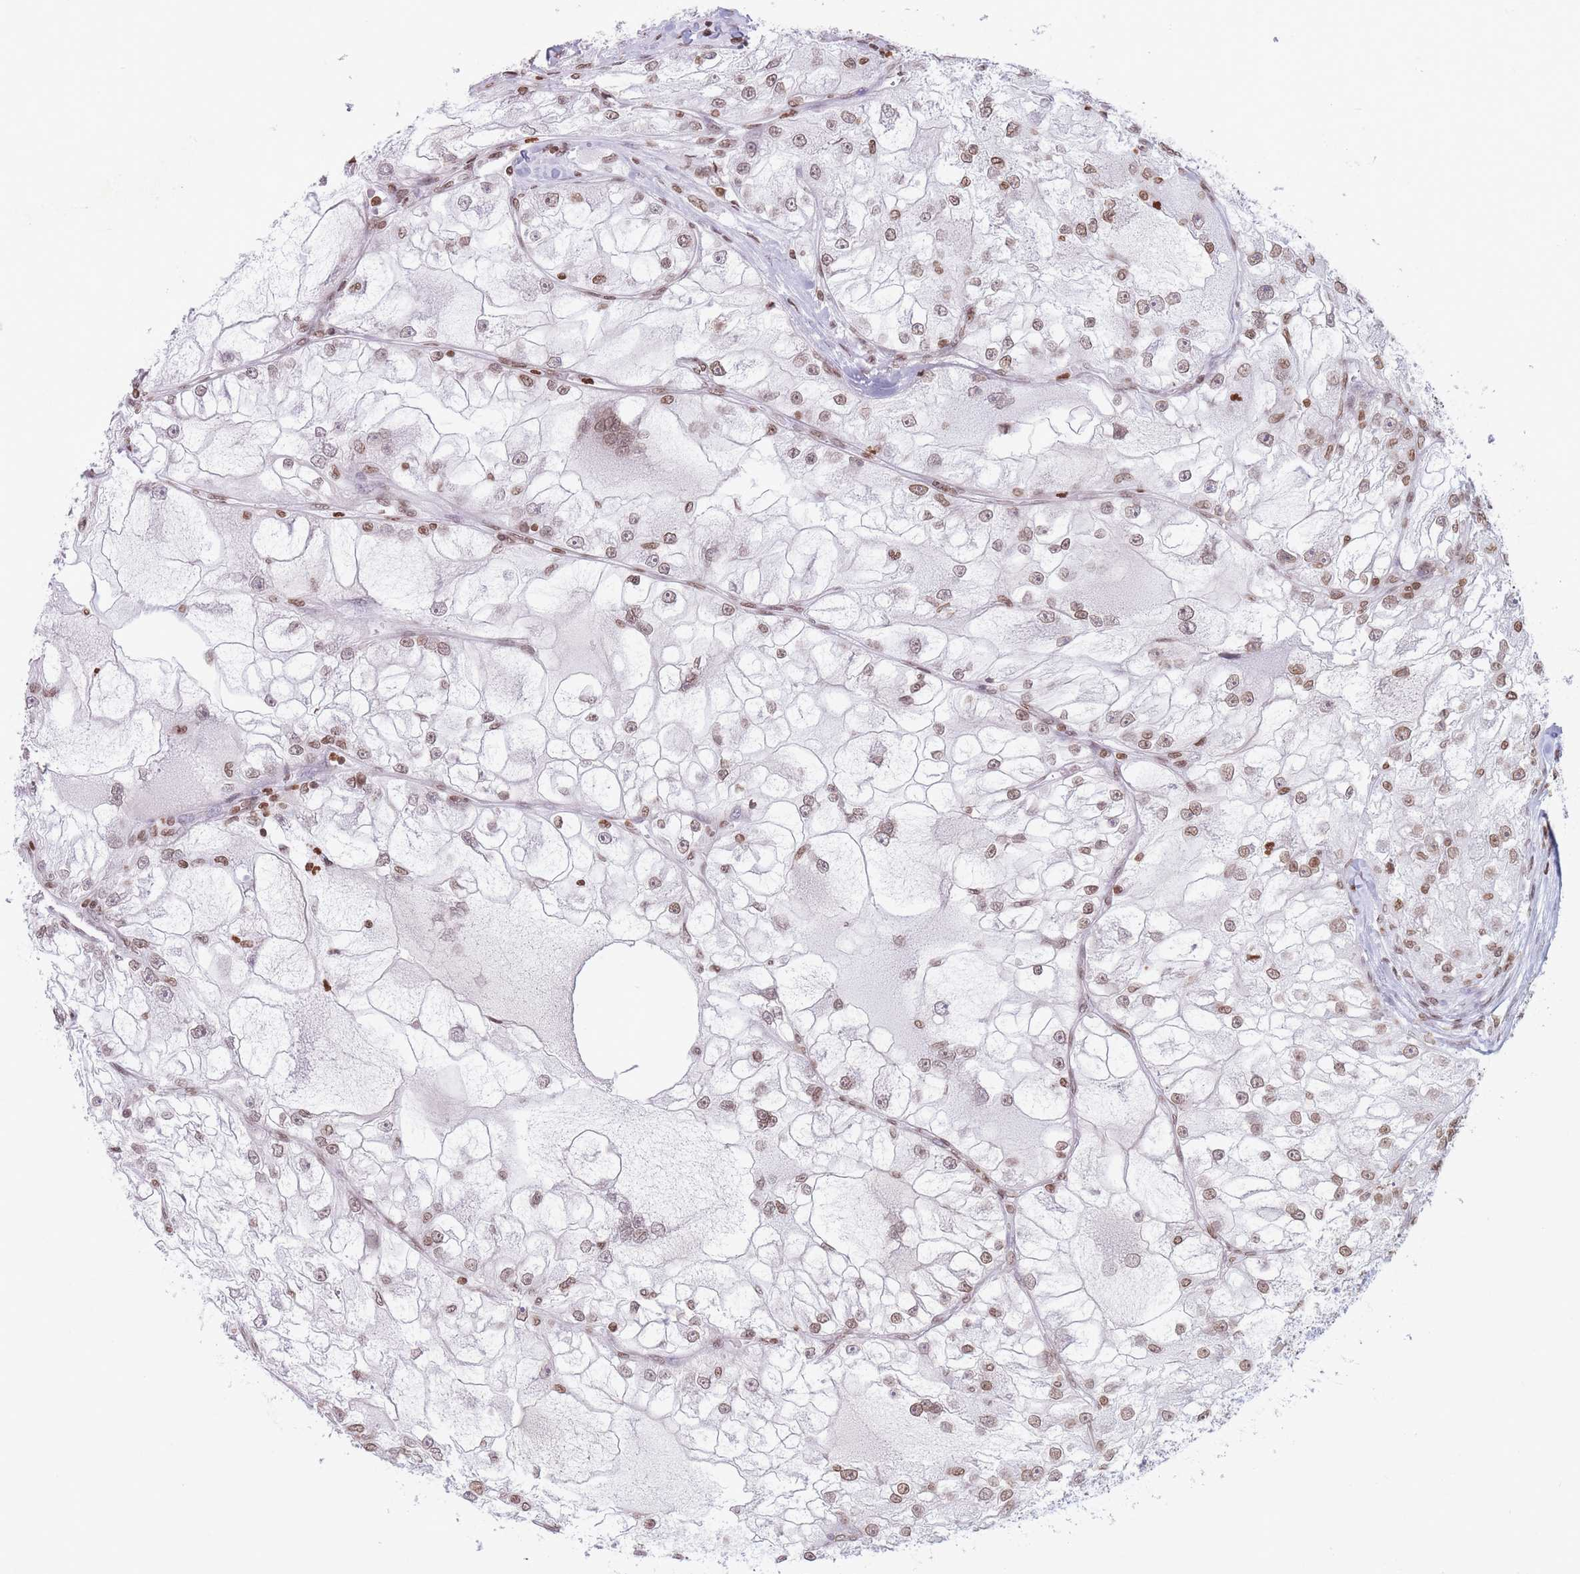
{"staining": {"intensity": "weak", "quantity": ">75%", "location": "nuclear"}, "tissue": "renal cancer", "cell_type": "Tumor cells", "image_type": "cancer", "snomed": [{"axis": "morphology", "description": "Adenocarcinoma, NOS"}, {"axis": "topography", "description": "Kidney"}], "caption": "High-magnification brightfield microscopy of renal cancer stained with DAB (3,3'-diaminobenzidine) (brown) and counterstained with hematoxylin (blue). tumor cells exhibit weak nuclear positivity is identified in approximately>75% of cells. (Stains: DAB (3,3'-diaminobenzidine) in brown, nuclei in blue, Microscopy: brightfield microscopy at high magnification).", "gene": "RYK", "patient": {"sex": "female", "age": 72}}